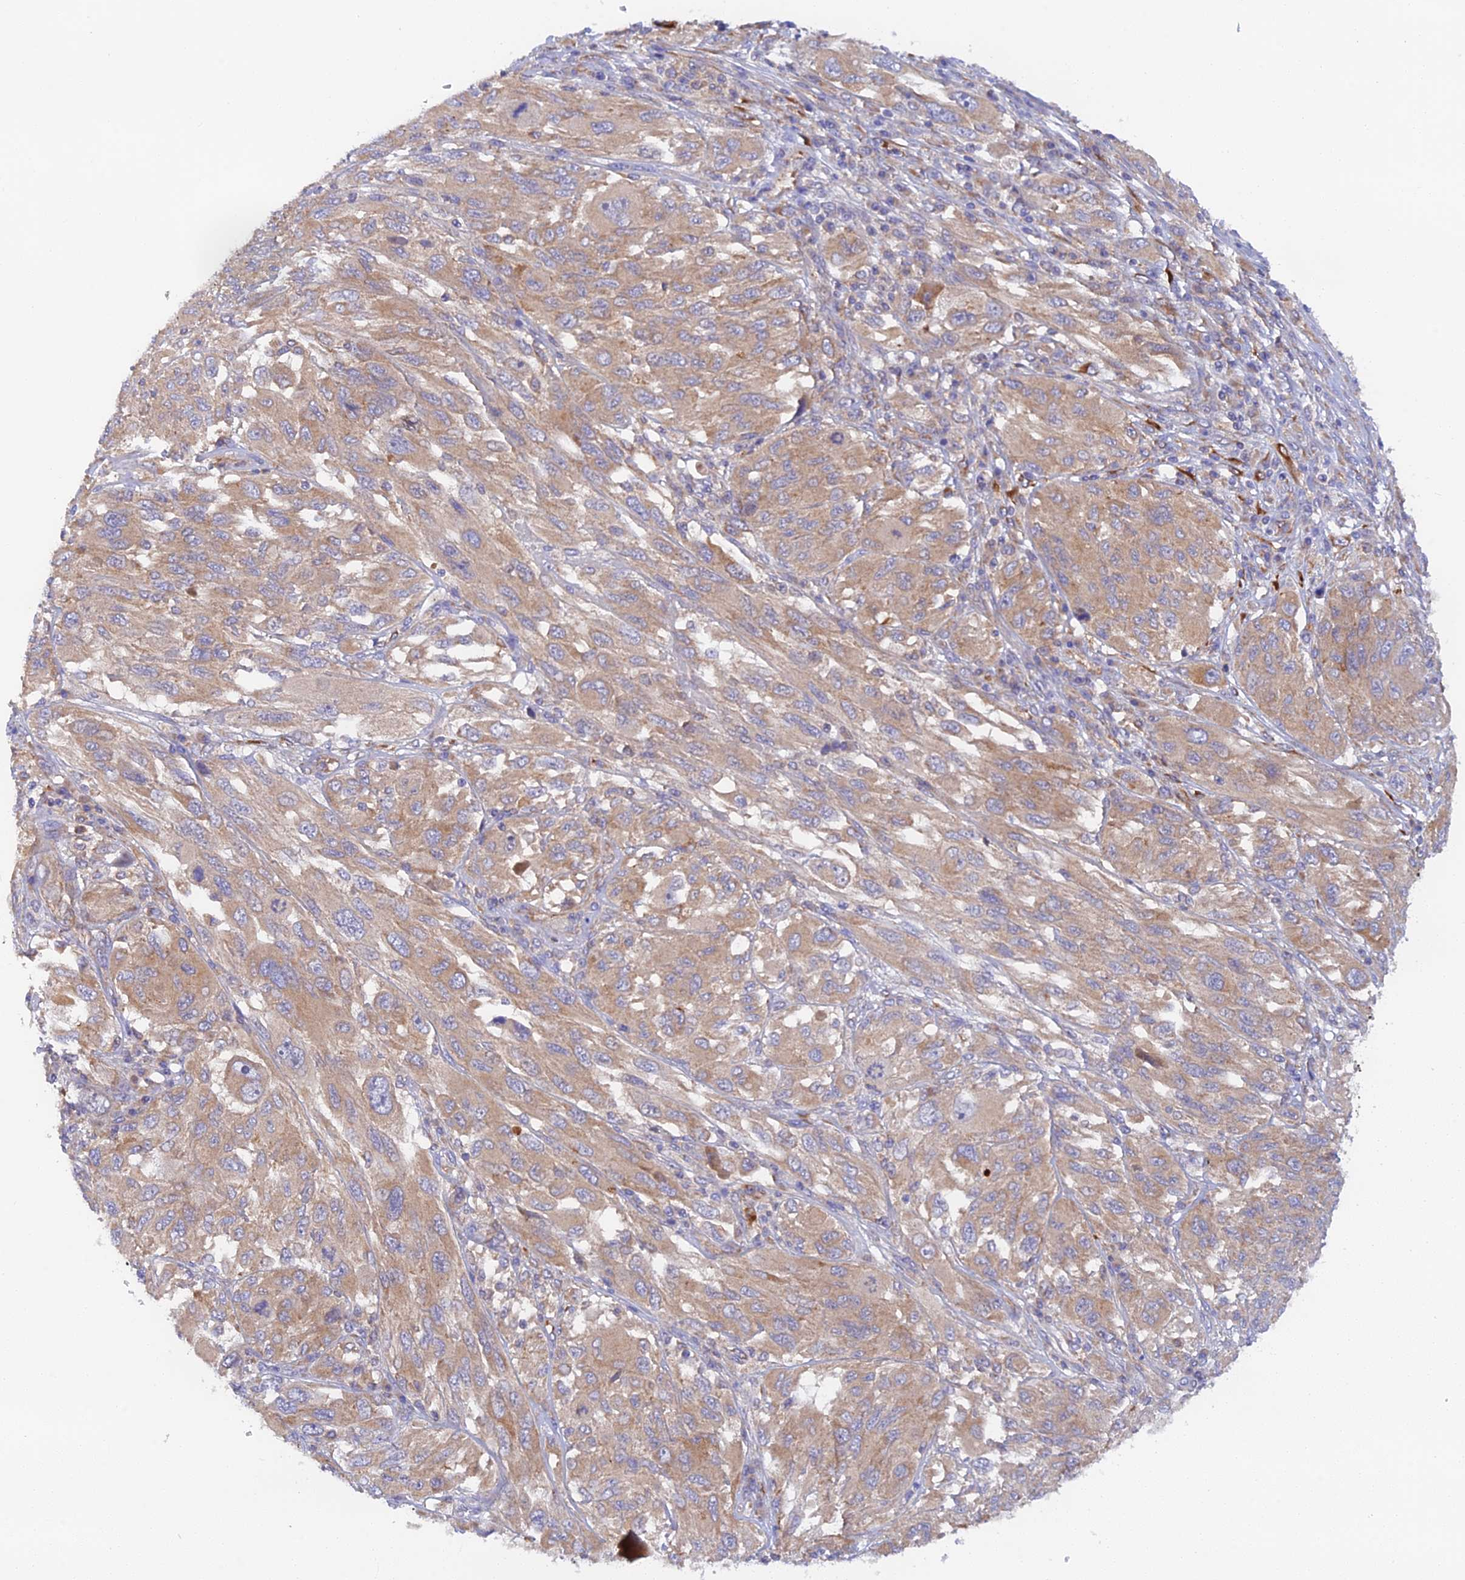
{"staining": {"intensity": "moderate", "quantity": ">75%", "location": "cytoplasmic/membranous"}, "tissue": "melanoma", "cell_type": "Tumor cells", "image_type": "cancer", "snomed": [{"axis": "morphology", "description": "Malignant melanoma, NOS"}, {"axis": "topography", "description": "Skin"}], "caption": "Immunohistochemical staining of melanoma demonstrates medium levels of moderate cytoplasmic/membranous protein positivity in approximately >75% of tumor cells.", "gene": "RANBP6", "patient": {"sex": "female", "age": 91}}